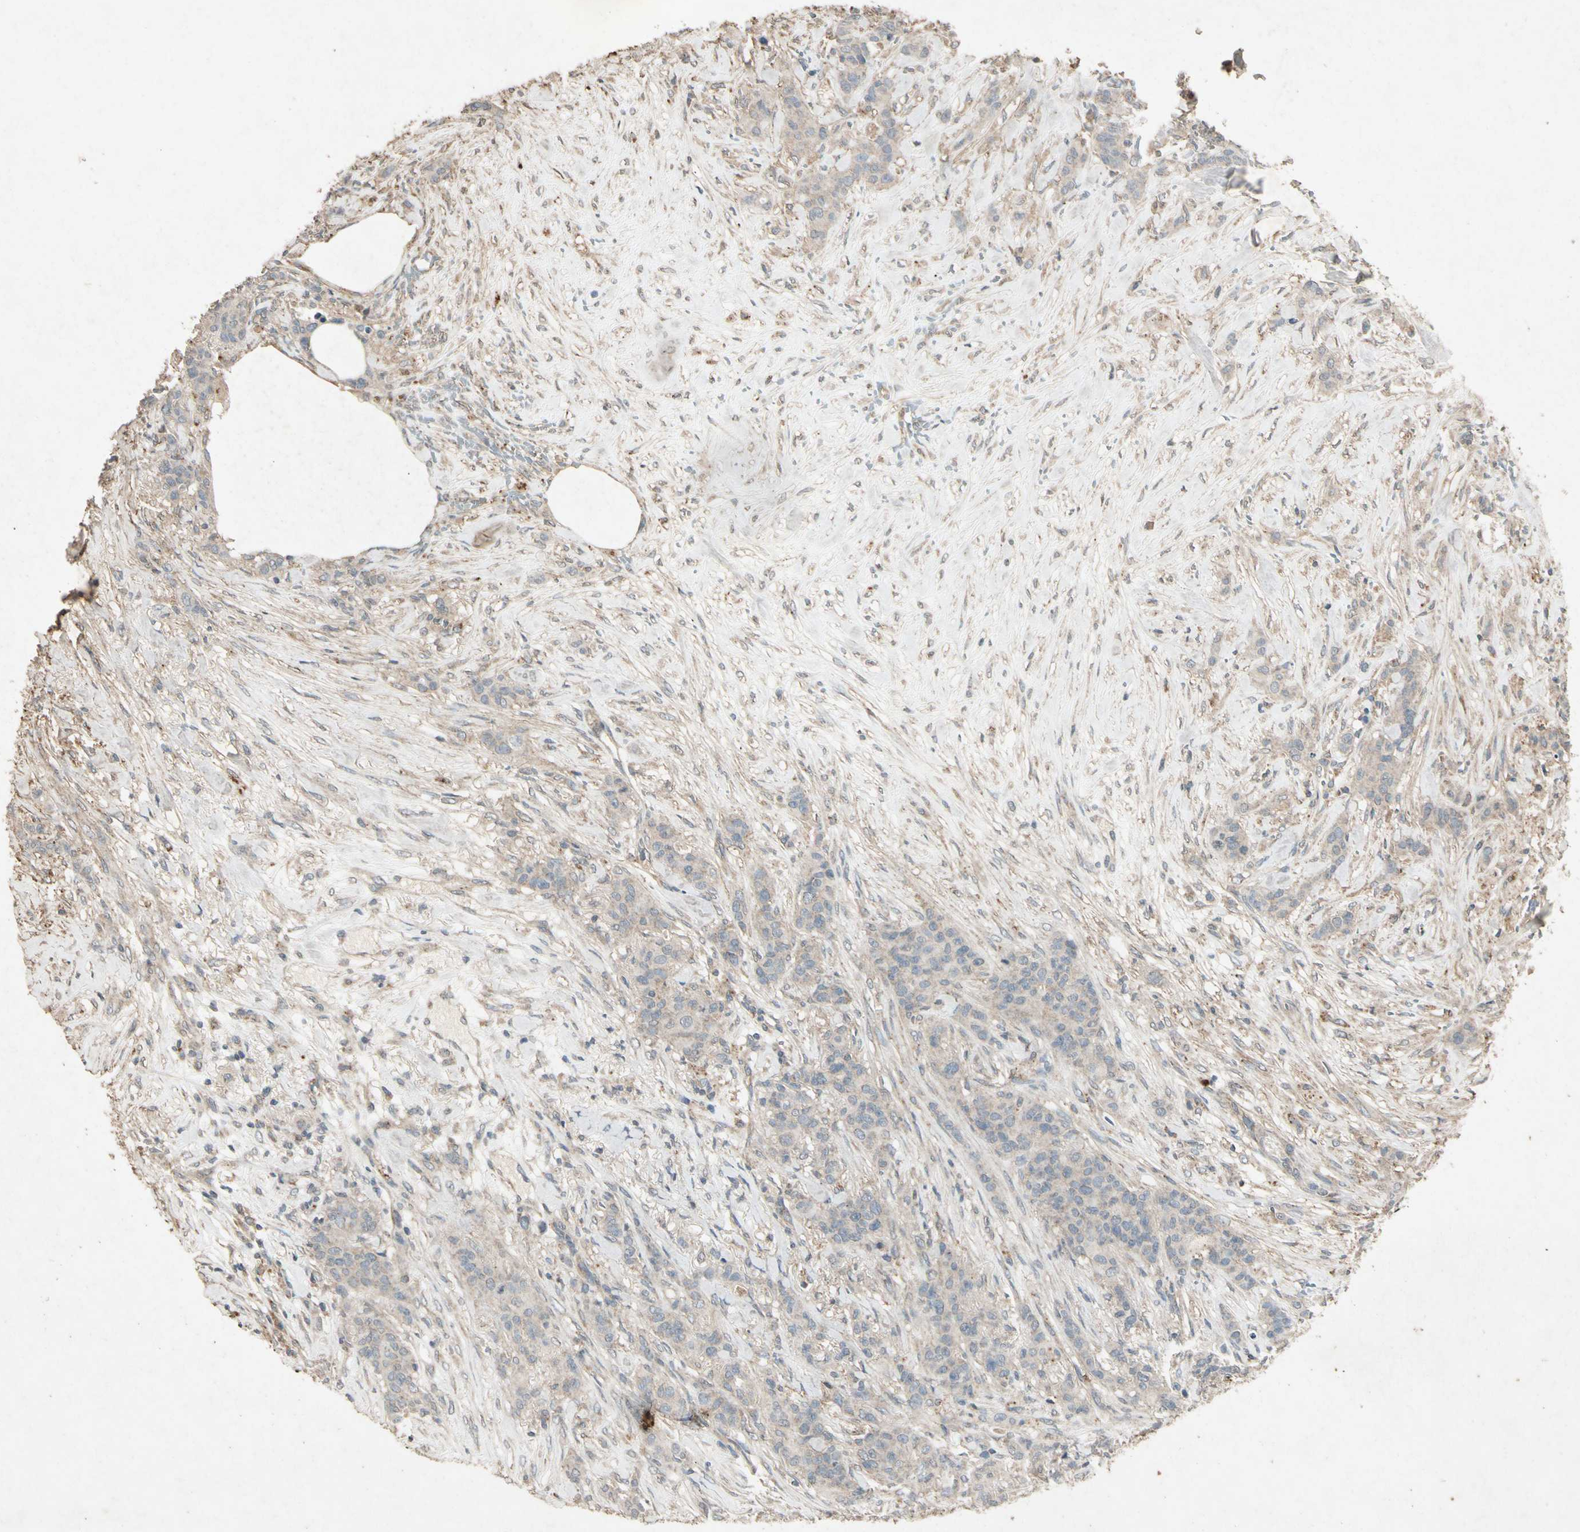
{"staining": {"intensity": "weak", "quantity": "<25%", "location": "cytoplasmic/membranous"}, "tissue": "breast cancer", "cell_type": "Tumor cells", "image_type": "cancer", "snomed": [{"axis": "morphology", "description": "Duct carcinoma"}, {"axis": "topography", "description": "Breast"}], "caption": "IHC photomicrograph of human breast cancer (intraductal carcinoma) stained for a protein (brown), which demonstrates no positivity in tumor cells.", "gene": "GPLD1", "patient": {"sex": "female", "age": 40}}